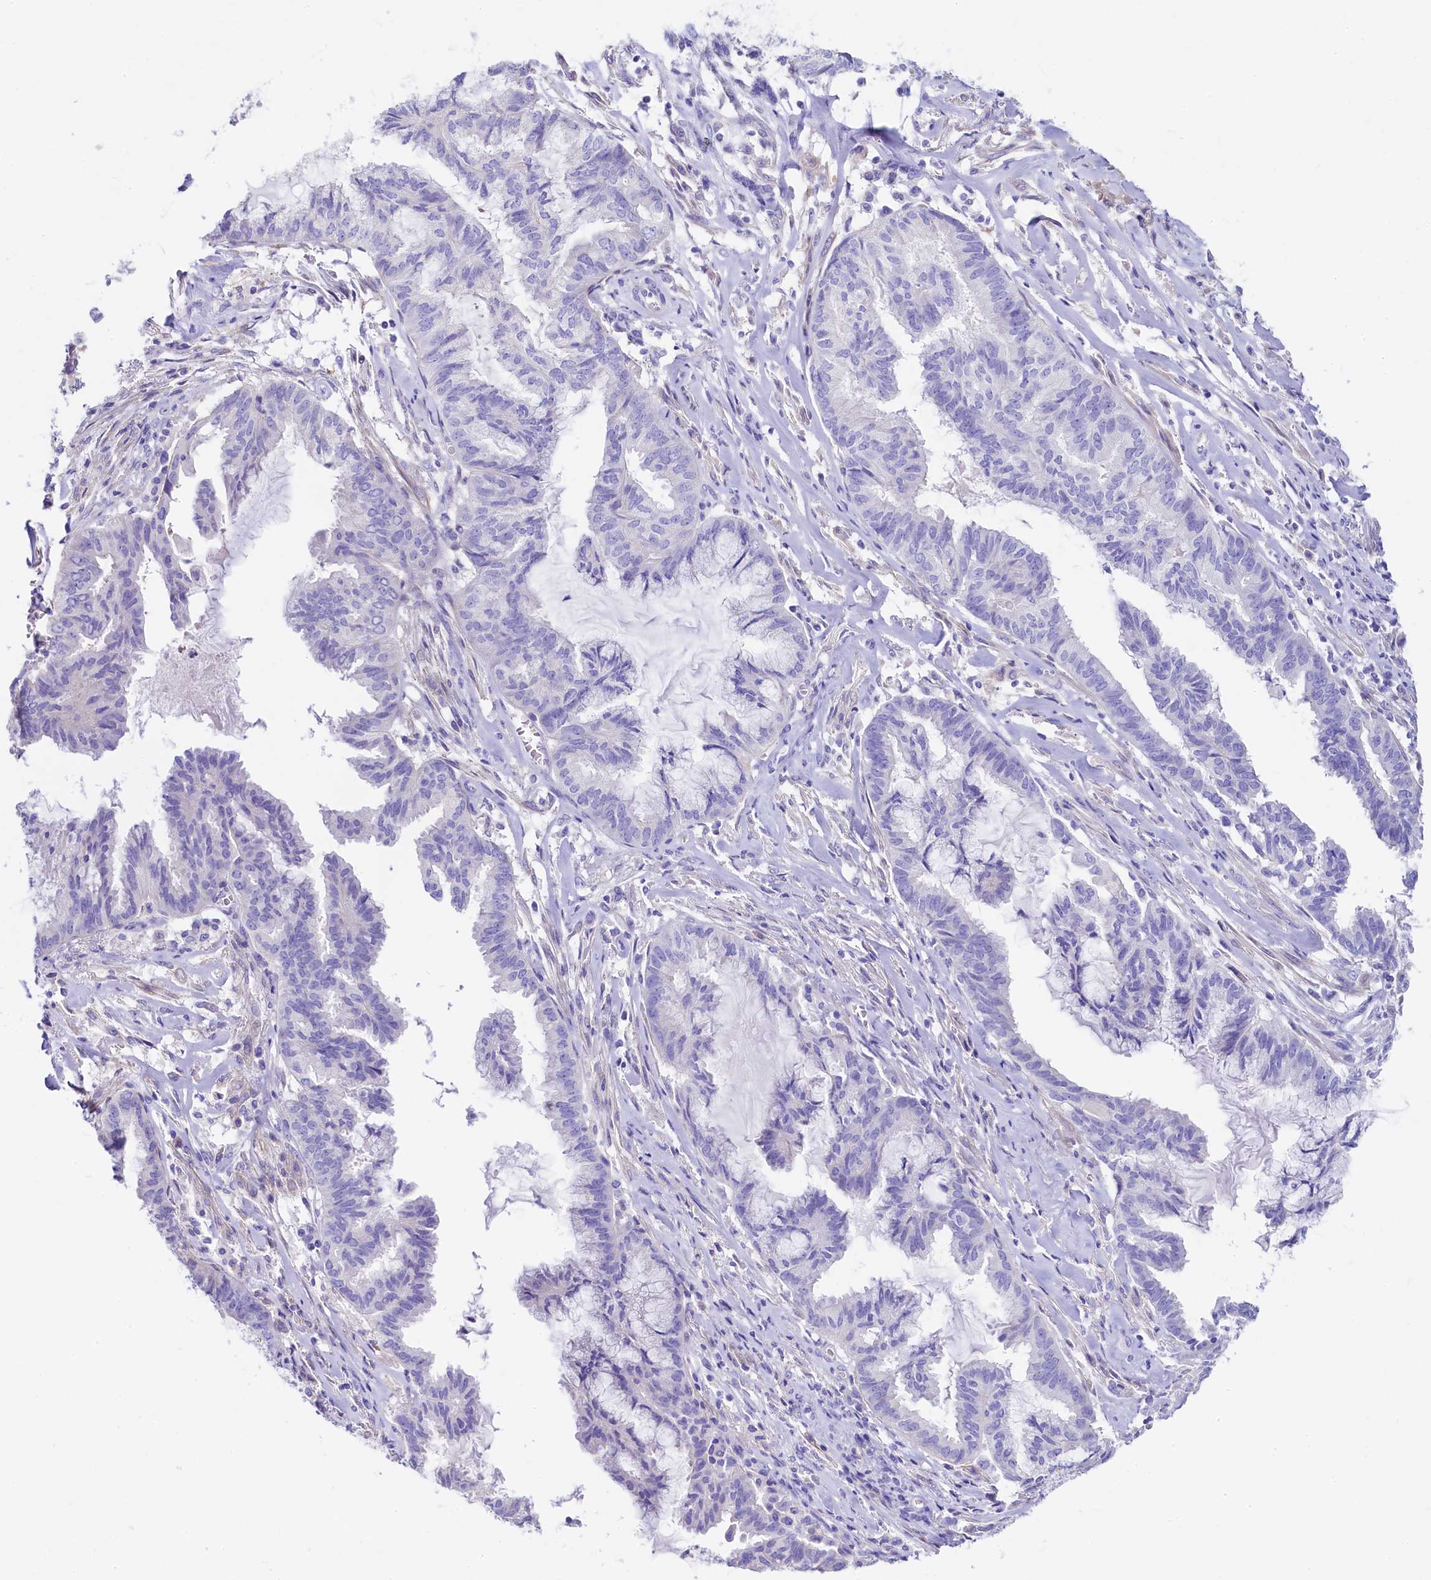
{"staining": {"intensity": "negative", "quantity": "none", "location": "none"}, "tissue": "endometrial cancer", "cell_type": "Tumor cells", "image_type": "cancer", "snomed": [{"axis": "morphology", "description": "Adenocarcinoma, NOS"}, {"axis": "topography", "description": "Endometrium"}], "caption": "An immunohistochemistry photomicrograph of endometrial adenocarcinoma is shown. There is no staining in tumor cells of endometrial adenocarcinoma.", "gene": "RBP3", "patient": {"sex": "female", "age": 86}}